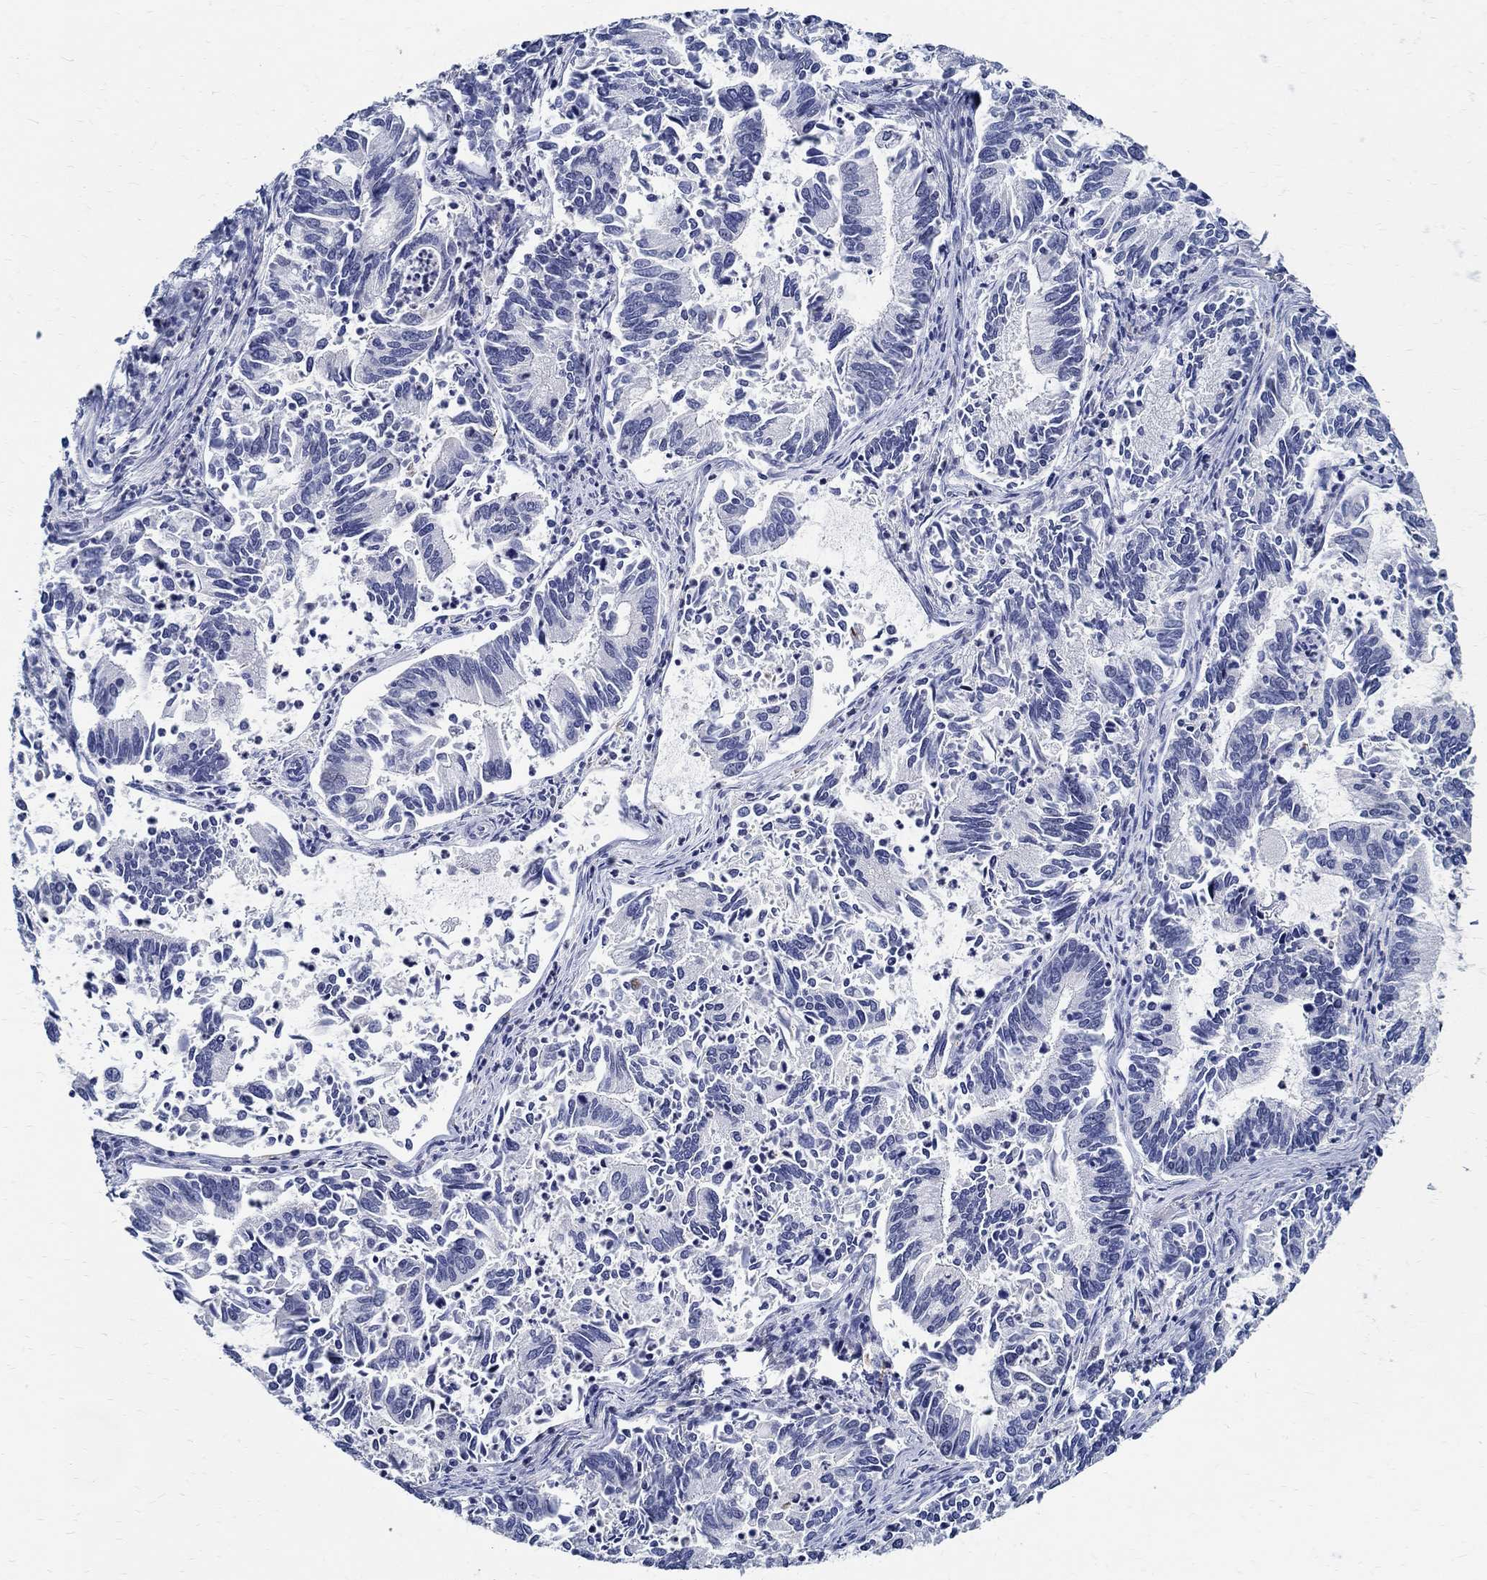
{"staining": {"intensity": "negative", "quantity": "none", "location": "none"}, "tissue": "cervical cancer", "cell_type": "Tumor cells", "image_type": "cancer", "snomed": [{"axis": "morphology", "description": "Adenocarcinoma, NOS"}, {"axis": "topography", "description": "Cervix"}], "caption": "Tumor cells show no significant positivity in cervical cancer. (Brightfield microscopy of DAB (3,3'-diaminobenzidine) immunohistochemistry (IHC) at high magnification).", "gene": "BSPRY", "patient": {"sex": "female", "age": 42}}